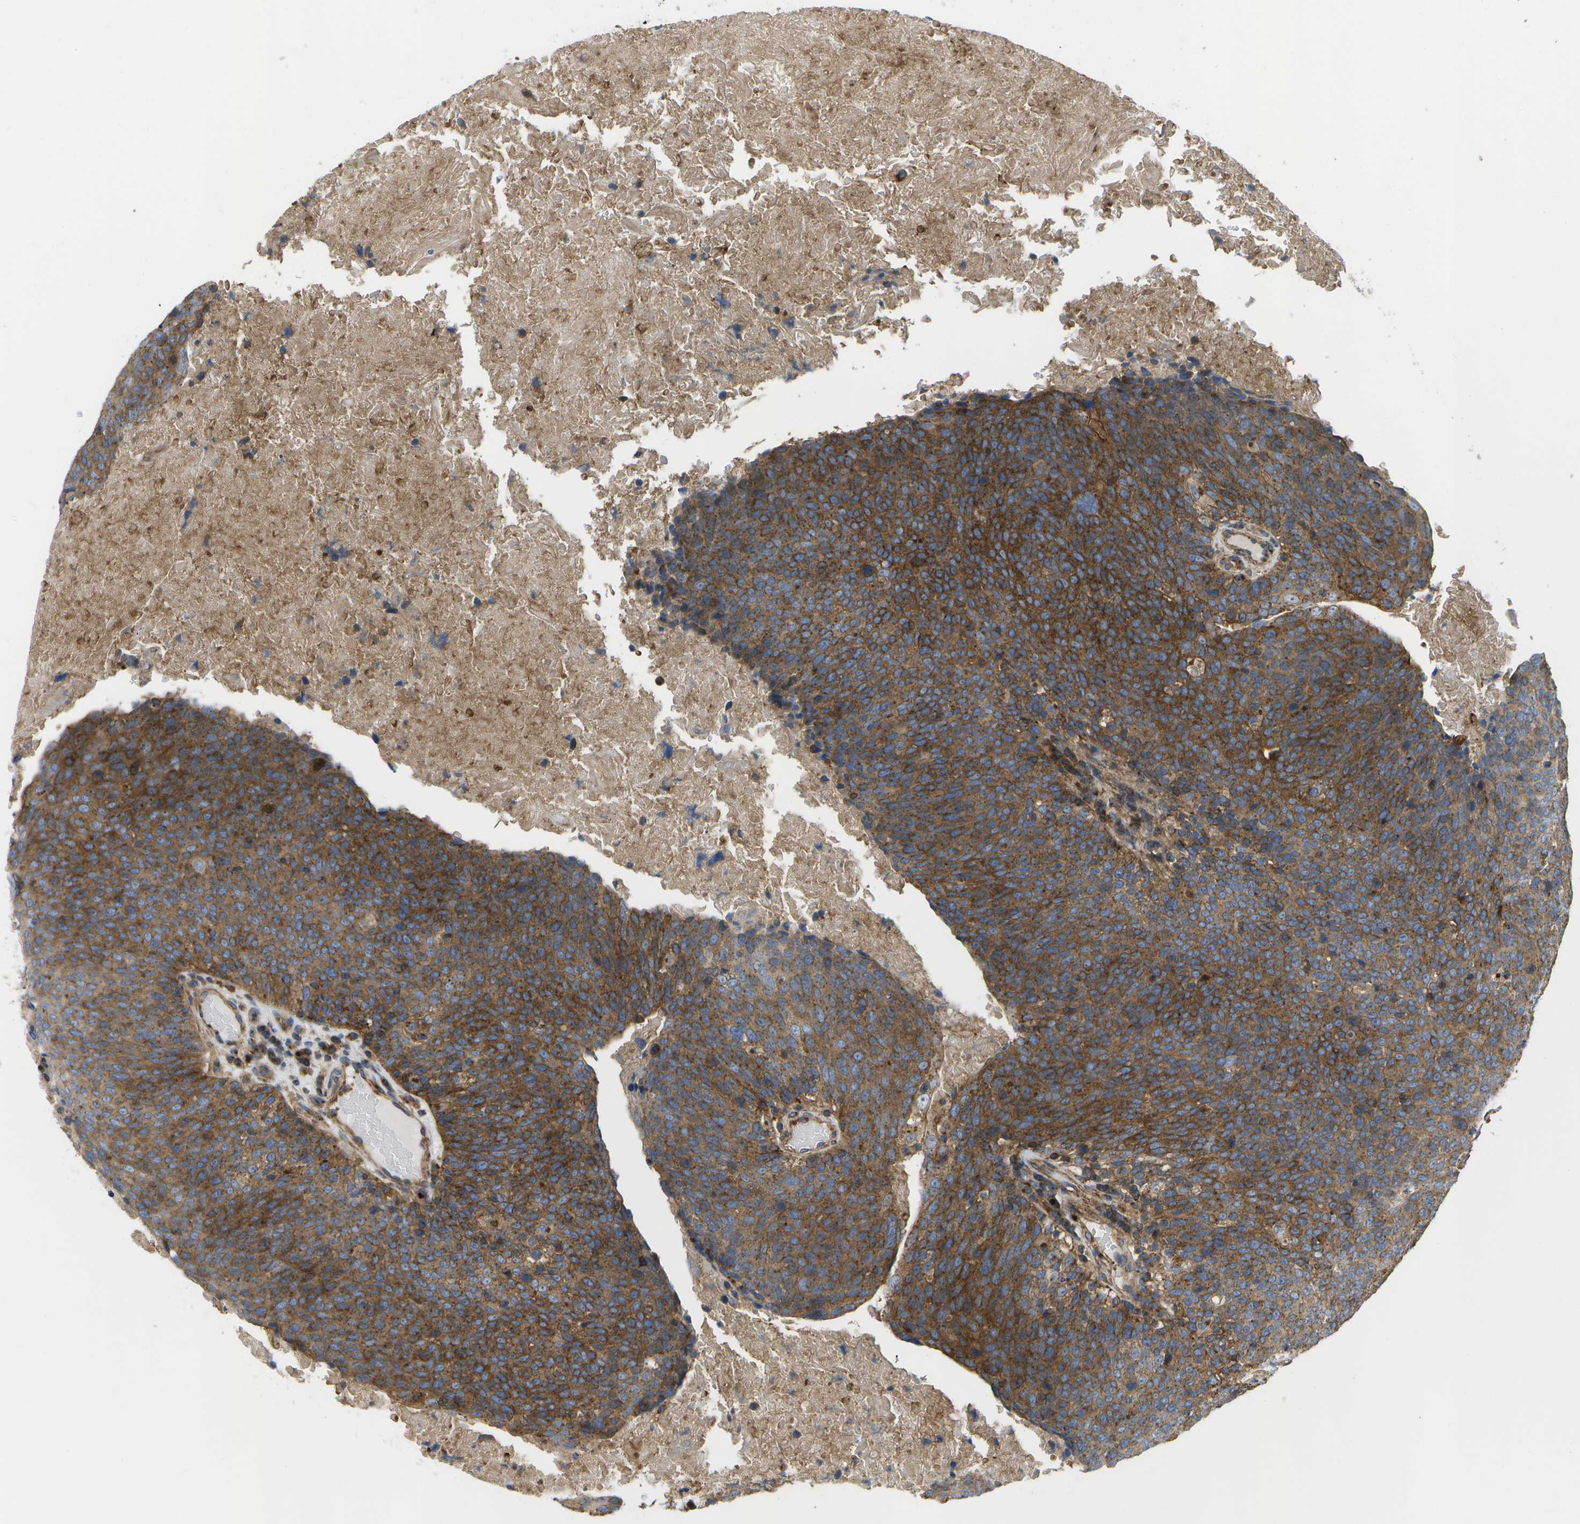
{"staining": {"intensity": "strong", "quantity": ">75%", "location": "cytoplasmic/membranous"}, "tissue": "head and neck cancer", "cell_type": "Tumor cells", "image_type": "cancer", "snomed": [{"axis": "morphology", "description": "Squamous cell carcinoma, NOS"}, {"axis": "morphology", "description": "Squamous cell carcinoma, metastatic, NOS"}, {"axis": "topography", "description": "Lymph node"}, {"axis": "topography", "description": "Head-Neck"}], "caption": "Immunohistochemistry of head and neck squamous cell carcinoma displays high levels of strong cytoplasmic/membranous staining in approximately >75% of tumor cells.", "gene": "BST2", "patient": {"sex": "male", "age": 62}}